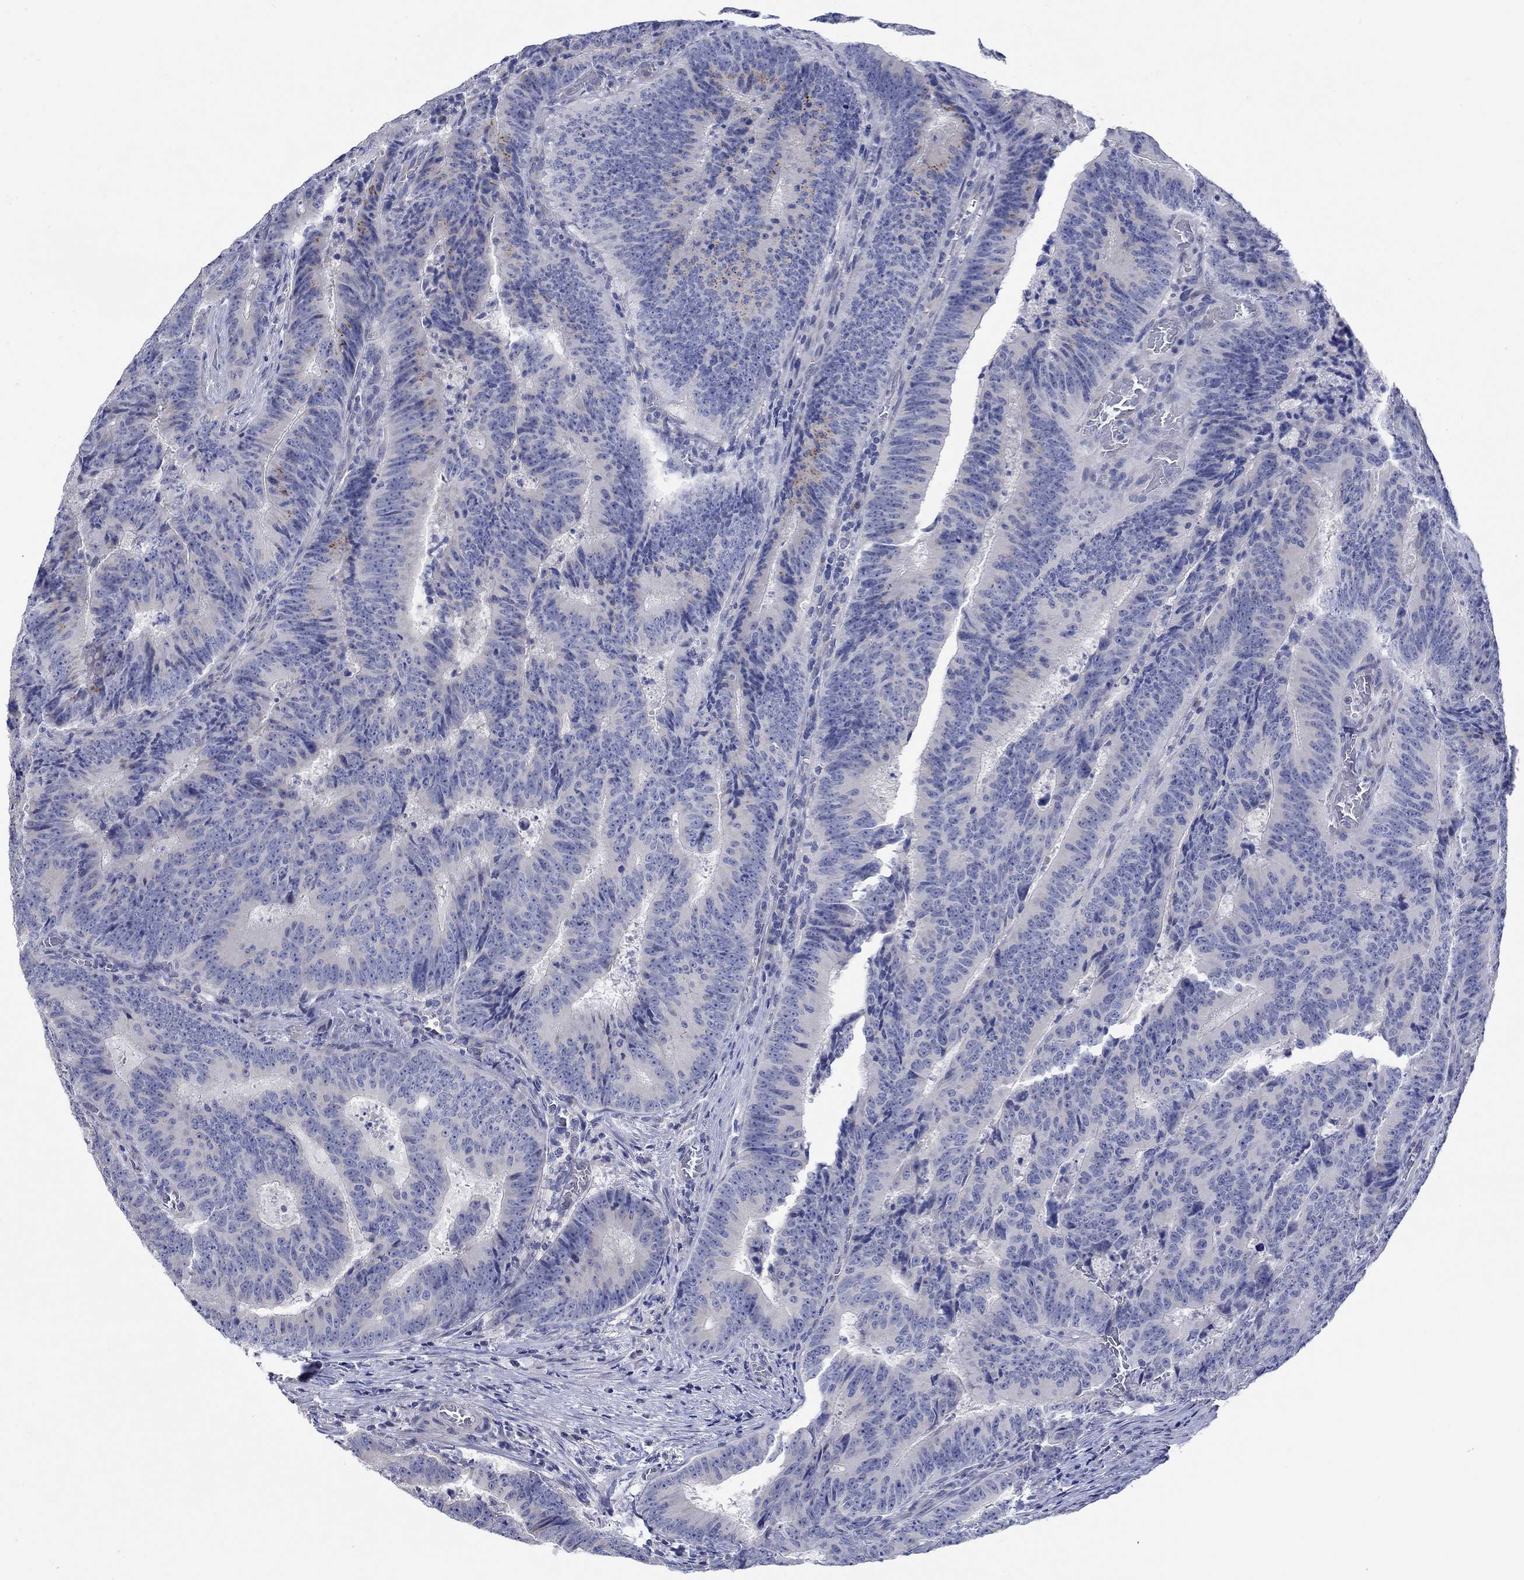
{"staining": {"intensity": "moderate", "quantity": "<25%", "location": "cytoplasmic/membranous"}, "tissue": "colorectal cancer", "cell_type": "Tumor cells", "image_type": "cancer", "snomed": [{"axis": "morphology", "description": "Adenocarcinoma, NOS"}, {"axis": "topography", "description": "Colon"}], "caption": "Immunohistochemistry (IHC) photomicrograph of neoplastic tissue: colorectal cancer (adenocarcinoma) stained using IHC reveals low levels of moderate protein expression localized specifically in the cytoplasmic/membranous of tumor cells, appearing as a cytoplasmic/membranous brown color.", "gene": "KRT222", "patient": {"sex": "female", "age": 82}}